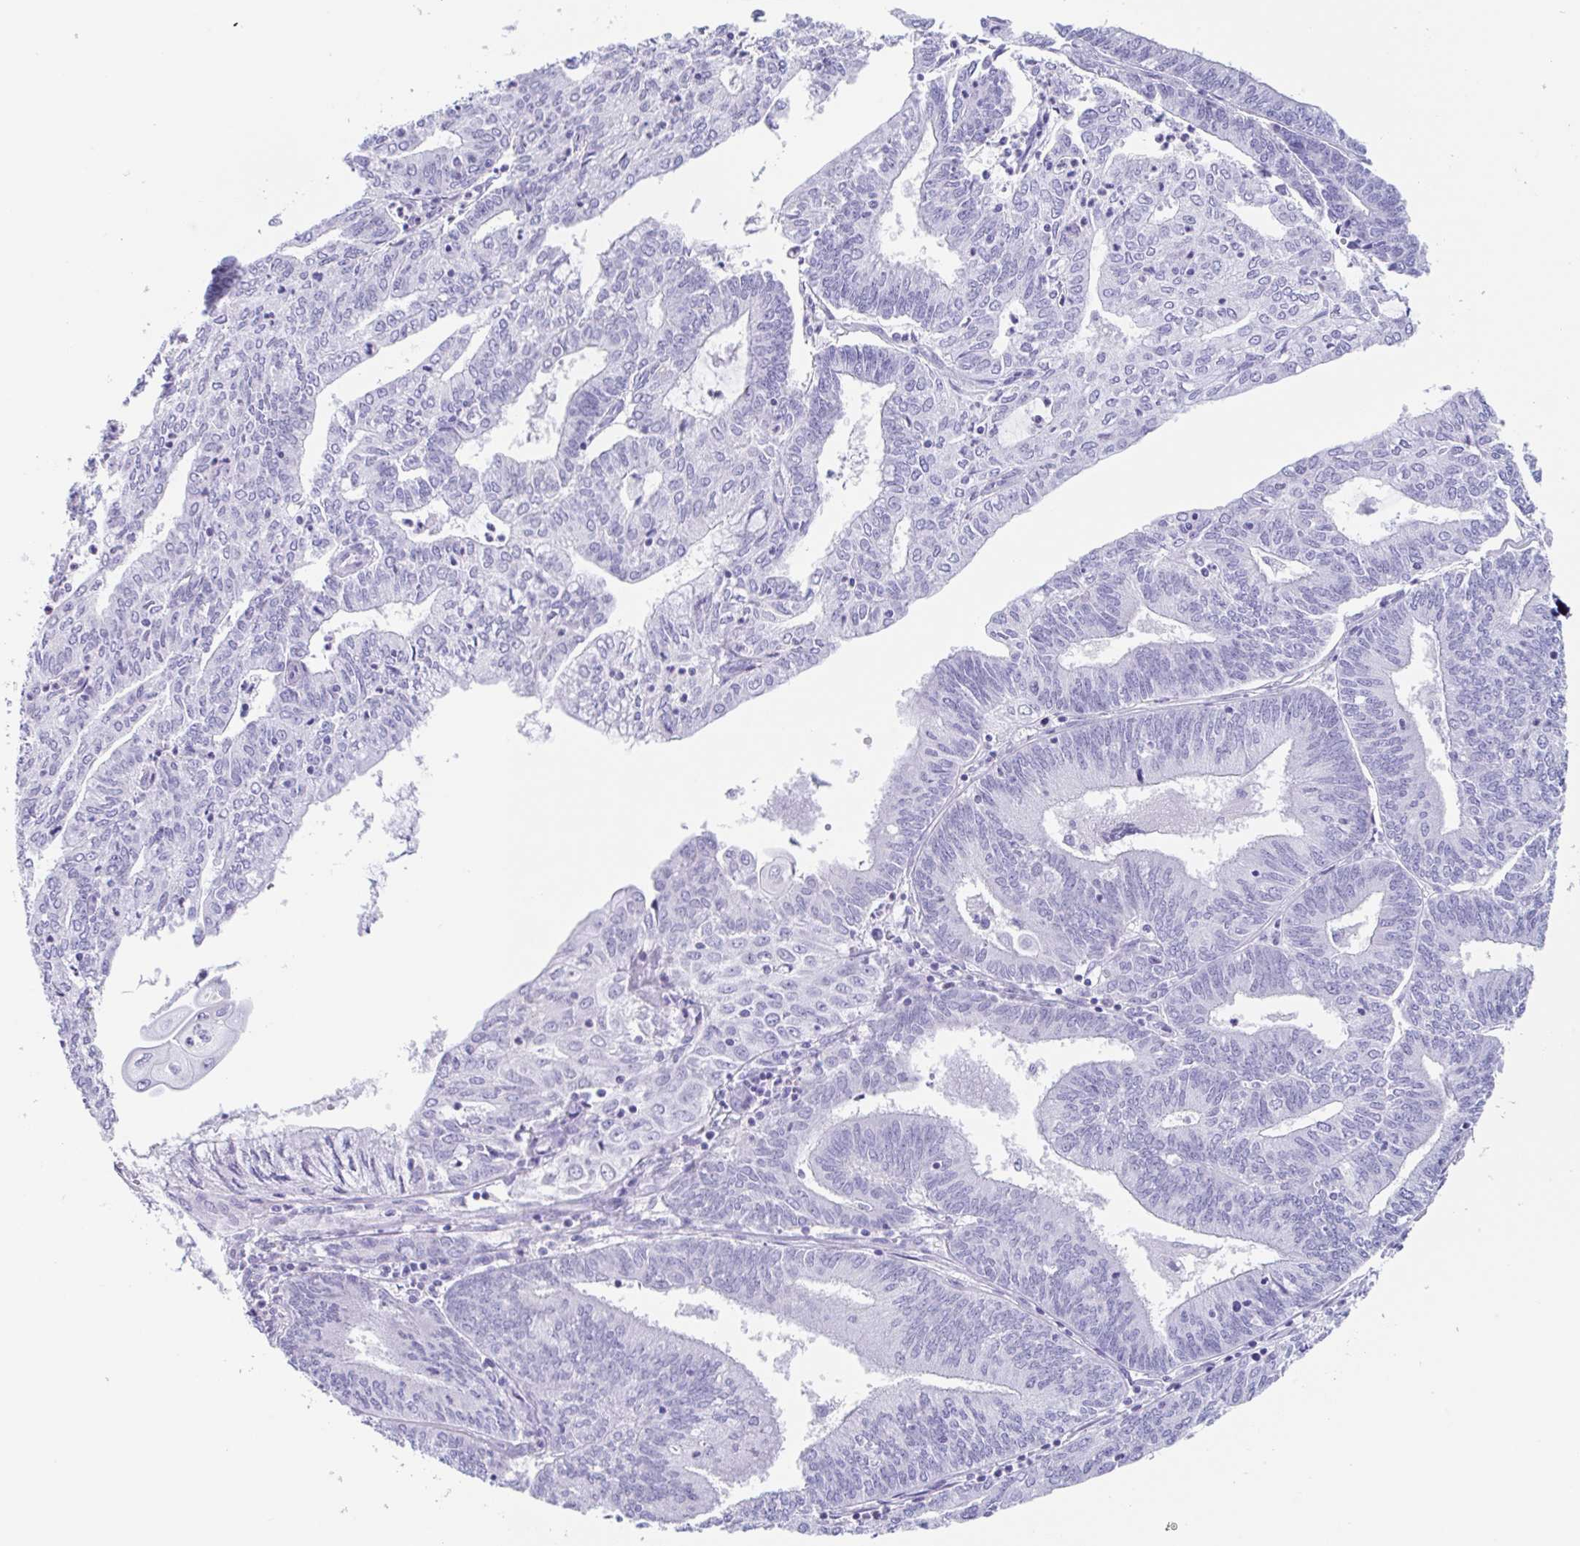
{"staining": {"intensity": "negative", "quantity": "none", "location": "none"}, "tissue": "endometrial cancer", "cell_type": "Tumor cells", "image_type": "cancer", "snomed": [{"axis": "morphology", "description": "Adenocarcinoma, NOS"}, {"axis": "topography", "description": "Endometrium"}], "caption": "Tumor cells show no significant protein expression in adenocarcinoma (endometrial).", "gene": "TAS2R41", "patient": {"sex": "female", "age": 61}}